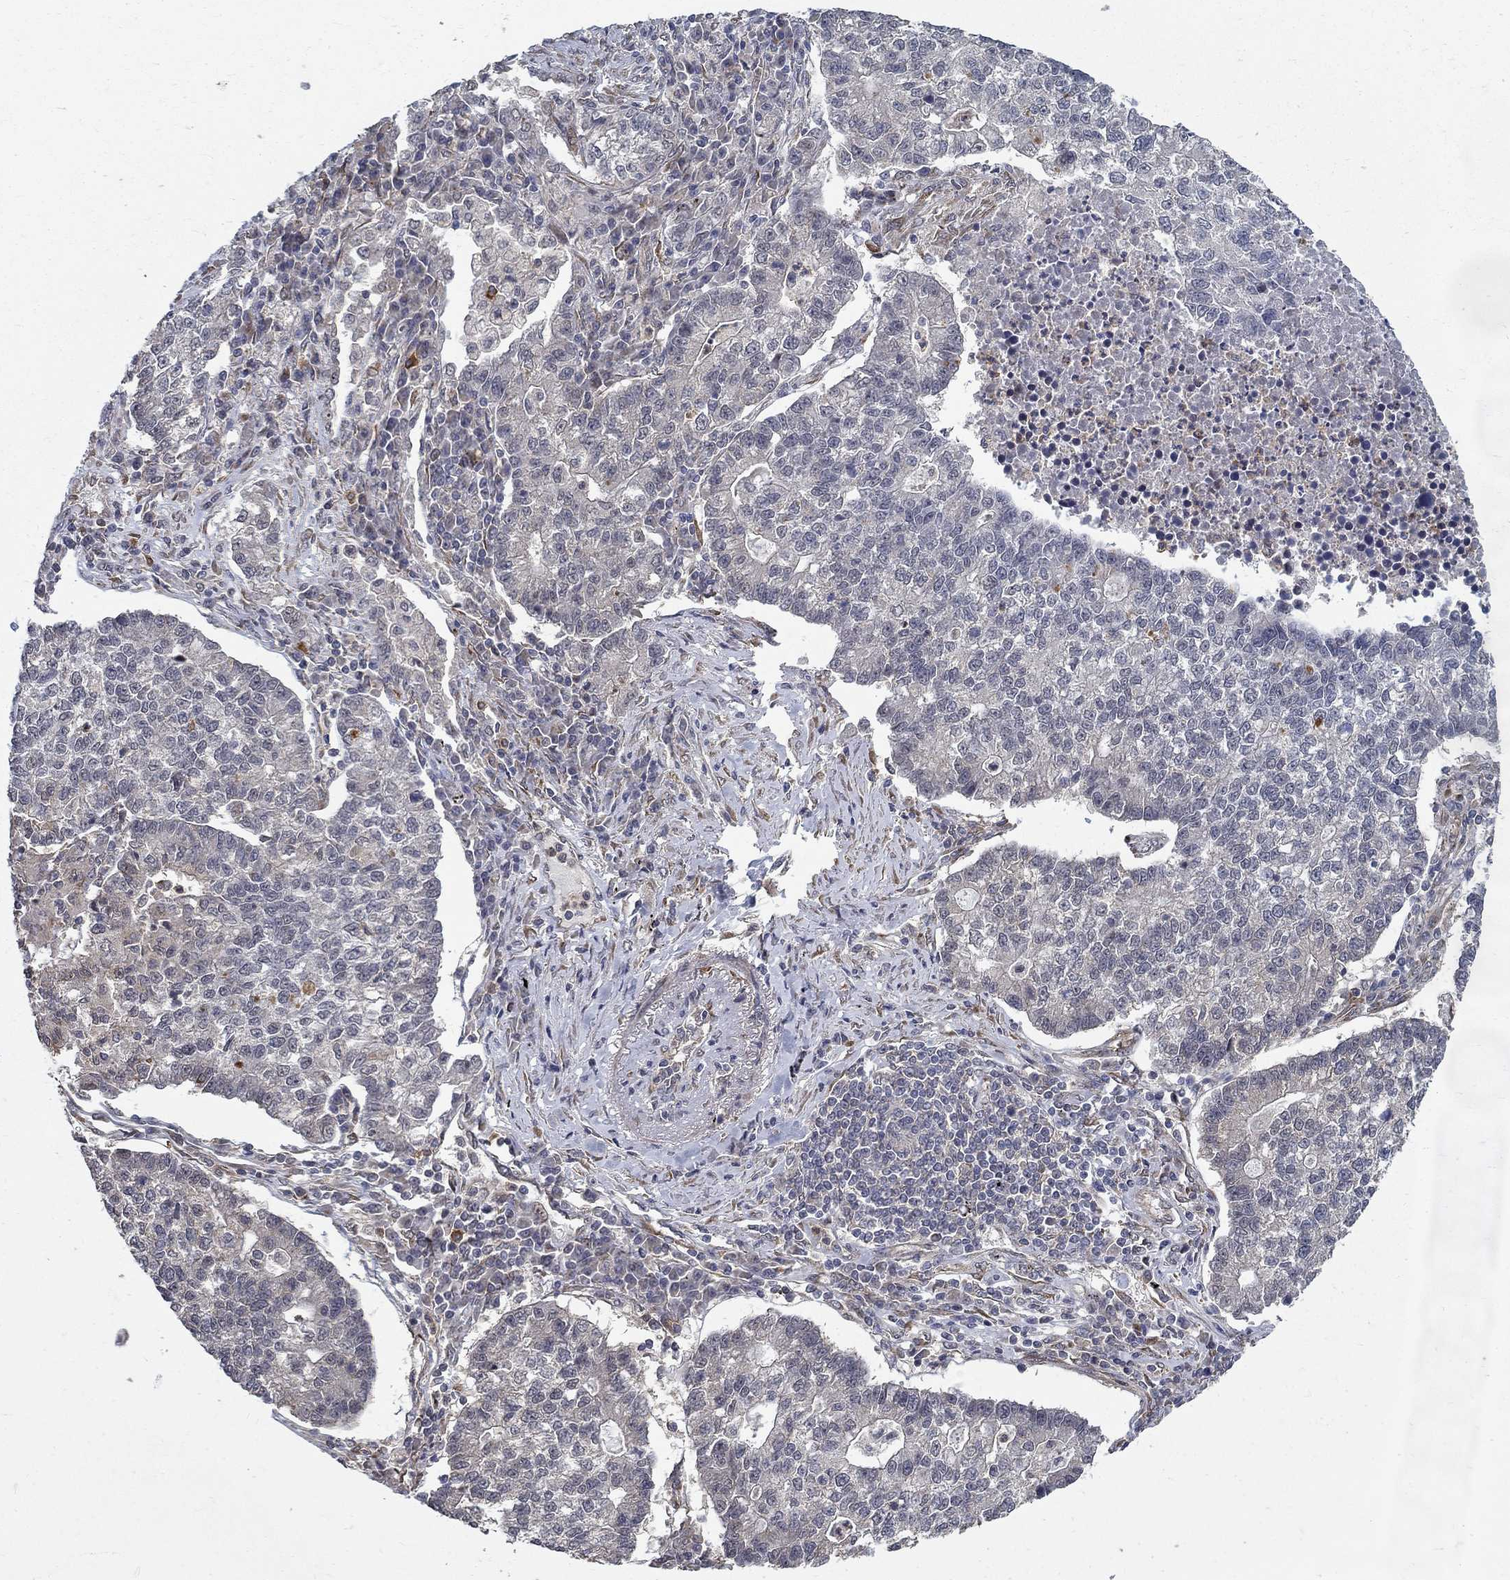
{"staining": {"intensity": "negative", "quantity": "none", "location": "none"}, "tissue": "lung cancer", "cell_type": "Tumor cells", "image_type": "cancer", "snomed": [{"axis": "morphology", "description": "Adenocarcinoma, NOS"}, {"axis": "topography", "description": "Lung"}], "caption": "Immunohistochemical staining of human lung cancer (adenocarcinoma) exhibits no significant expression in tumor cells.", "gene": "ZNF594", "patient": {"sex": "male", "age": 57}}